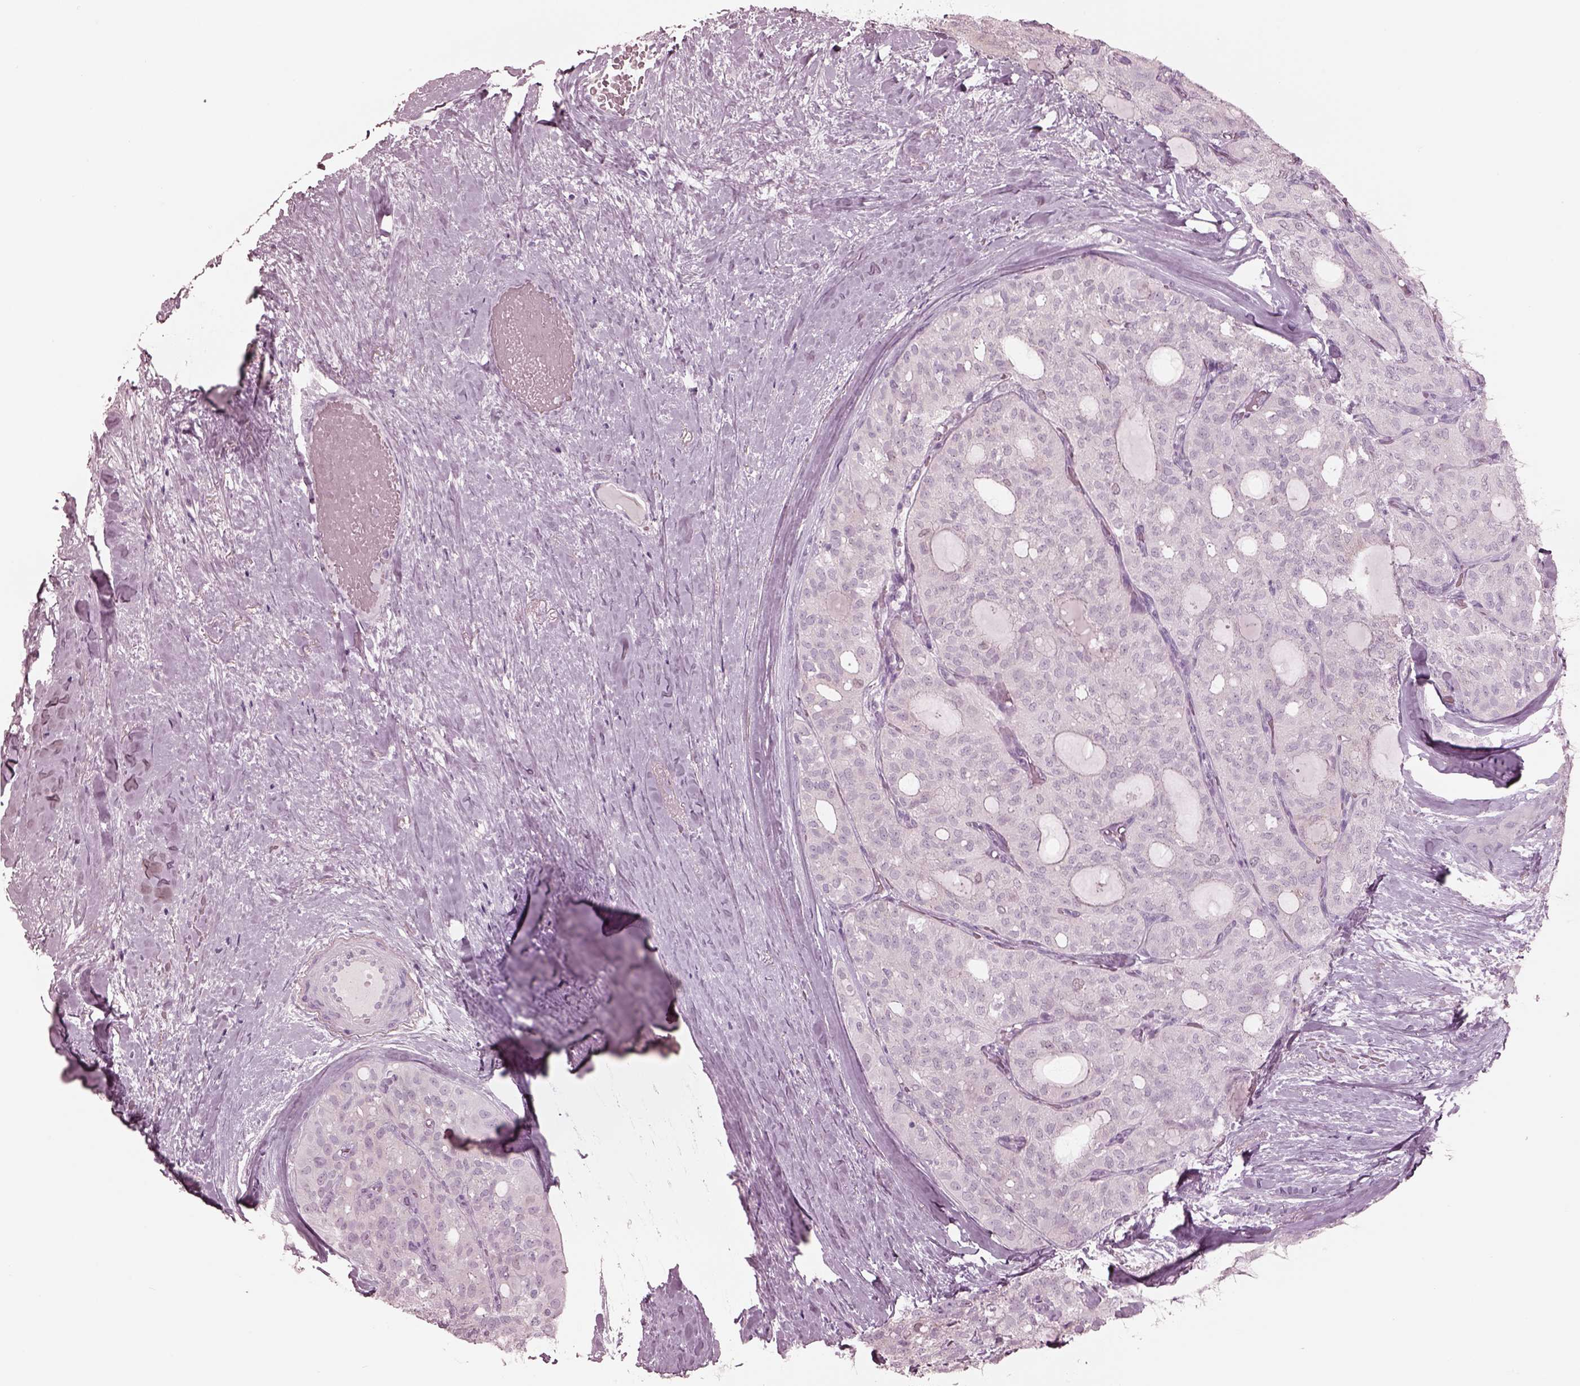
{"staining": {"intensity": "negative", "quantity": "none", "location": "none"}, "tissue": "thyroid cancer", "cell_type": "Tumor cells", "image_type": "cancer", "snomed": [{"axis": "morphology", "description": "Follicular adenoma carcinoma, NOS"}, {"axis": "topography", "description": "Thyroid gland"}], "caption": "Tumor cells show no significant protein positivity in thyroid cancer (follicular adenoma carcinoma).", "gene": "KRTAP24-1", "patient": {"sex": "male", "age": 75}}